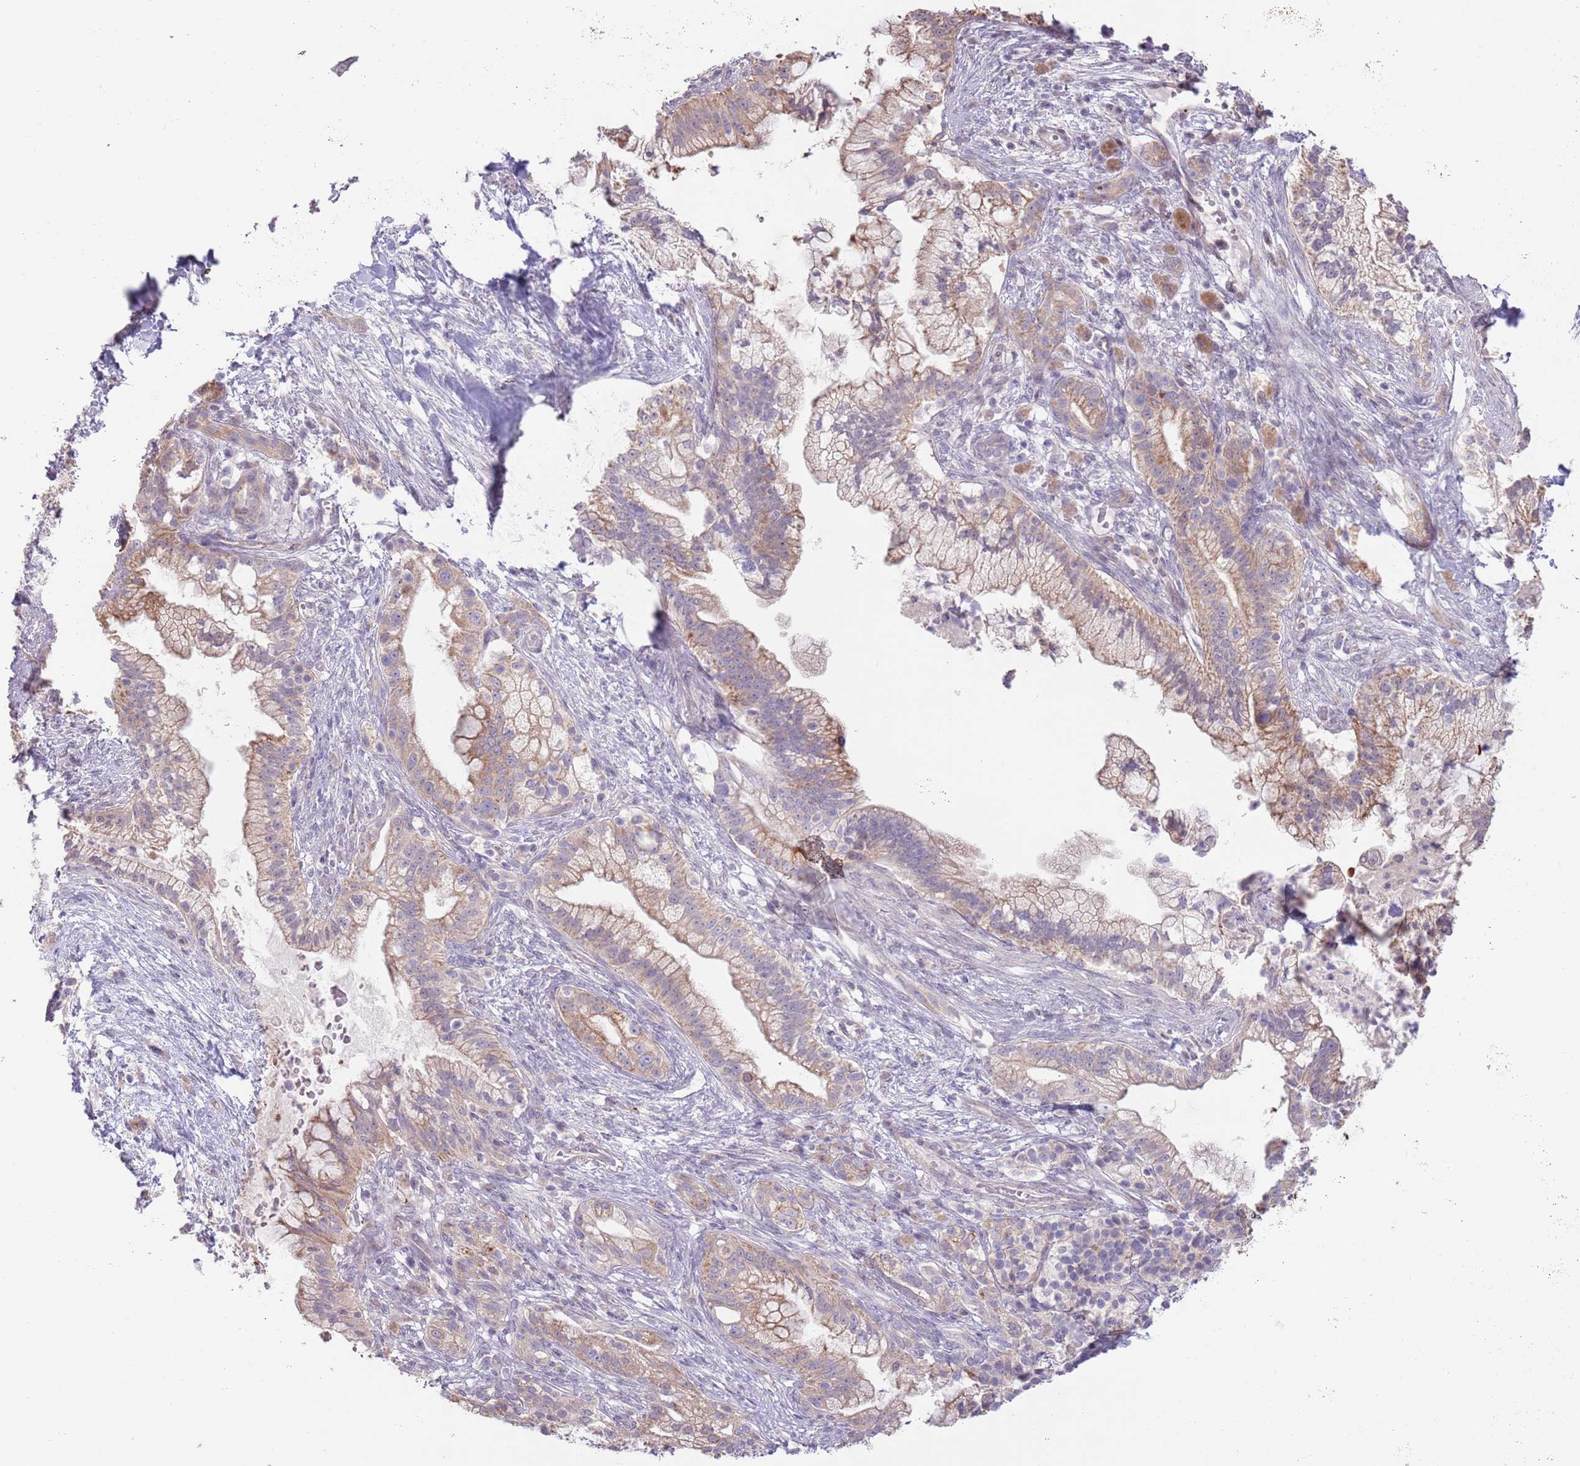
{"staining": {"intensity": "moderate", "quantity": "25%-75%", "location": "cytoplasmic/membranous"}, "tissue": "pancreatic cancer", "cell_type": "Tumor cells", "image_type": "cancer", "snomed": [{"axis": "morphology", "description": "Adenocarcinoma, NOS"}, {"axis": "topography", "description": "Pancreas"}], "caption": "Immunohistochemistry (IHC) photomicrograph of neoplastic tissue: pancreatic cancer stained using immunohistochemistry (IHC) shows medium levels of moderate protein expression localized specifically in the cytoplasmic/membranous of tumor cells, appearing as a cytoplasmic/membranous brown color.", "gene": "LDHD", "patient": {"sex": "male", "age": 44}}